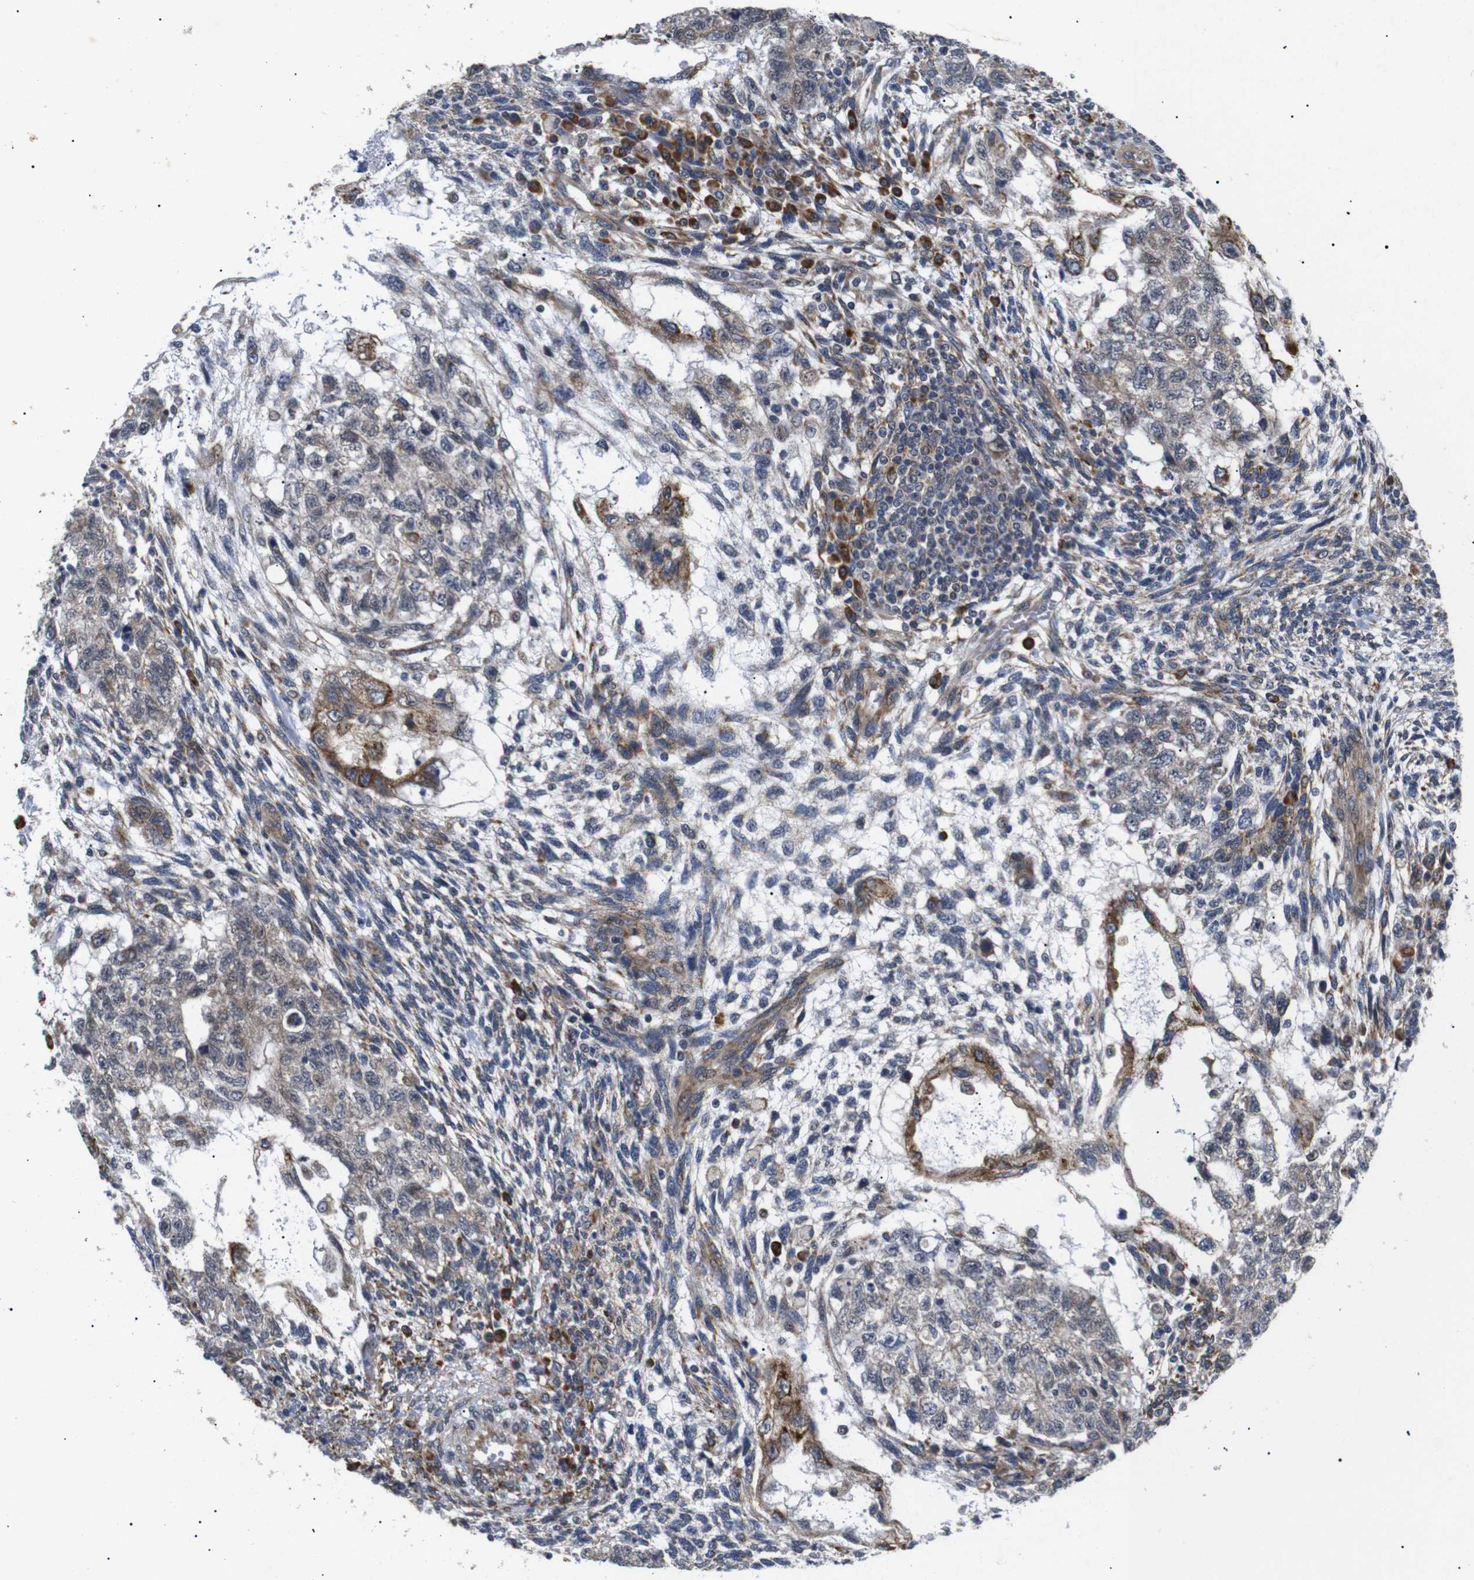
{"staining": {"intensity": "weak", "quantity": ">75%", "location": "cytoplasmic/membranous"}, "tissue": "testis cancer", "cell_type": "Tumor cells", "image_type": "cancer", "snomed": [{"axis": "morphology", "description": "Normal tissue, NOS"}, {"axis": "morphology", "description": "Carcinoma, Embryonal, NOS"}, {"axis": "topography", "description": "Testis"}], "caption": "Tumor cells show low levels of weak cytoplasmic/membranous positivity in about >75% of cells in testis cancer (embryonal carcinoma).", "gene": "KANK4", "patient": {"sex": "male", "age": 36}}